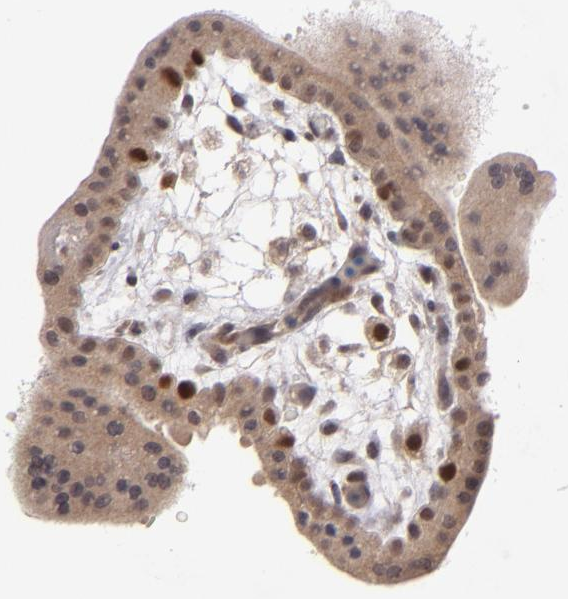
{"staining": {"intensity": "strong", "quantity": "<25%", "location": "cytoplasmic/membranous,nuclear"}, "tissue": "placenta", "cell_type": "Trophoblastic cells", "image_type": "normal", "snomed": [{"axis": "morphology", "description": "Normal tissue, NOS"}, {"axis": "topography", "description": "Placenta"}], "caption": "A medium amount of strong cytoplasmic/membranous,nuclear expression is seen in about <25% of trophoblastic cells in unremarkable placenta.", "gene": "CDC7", "patient": {"sex": "female", "age": 35}}